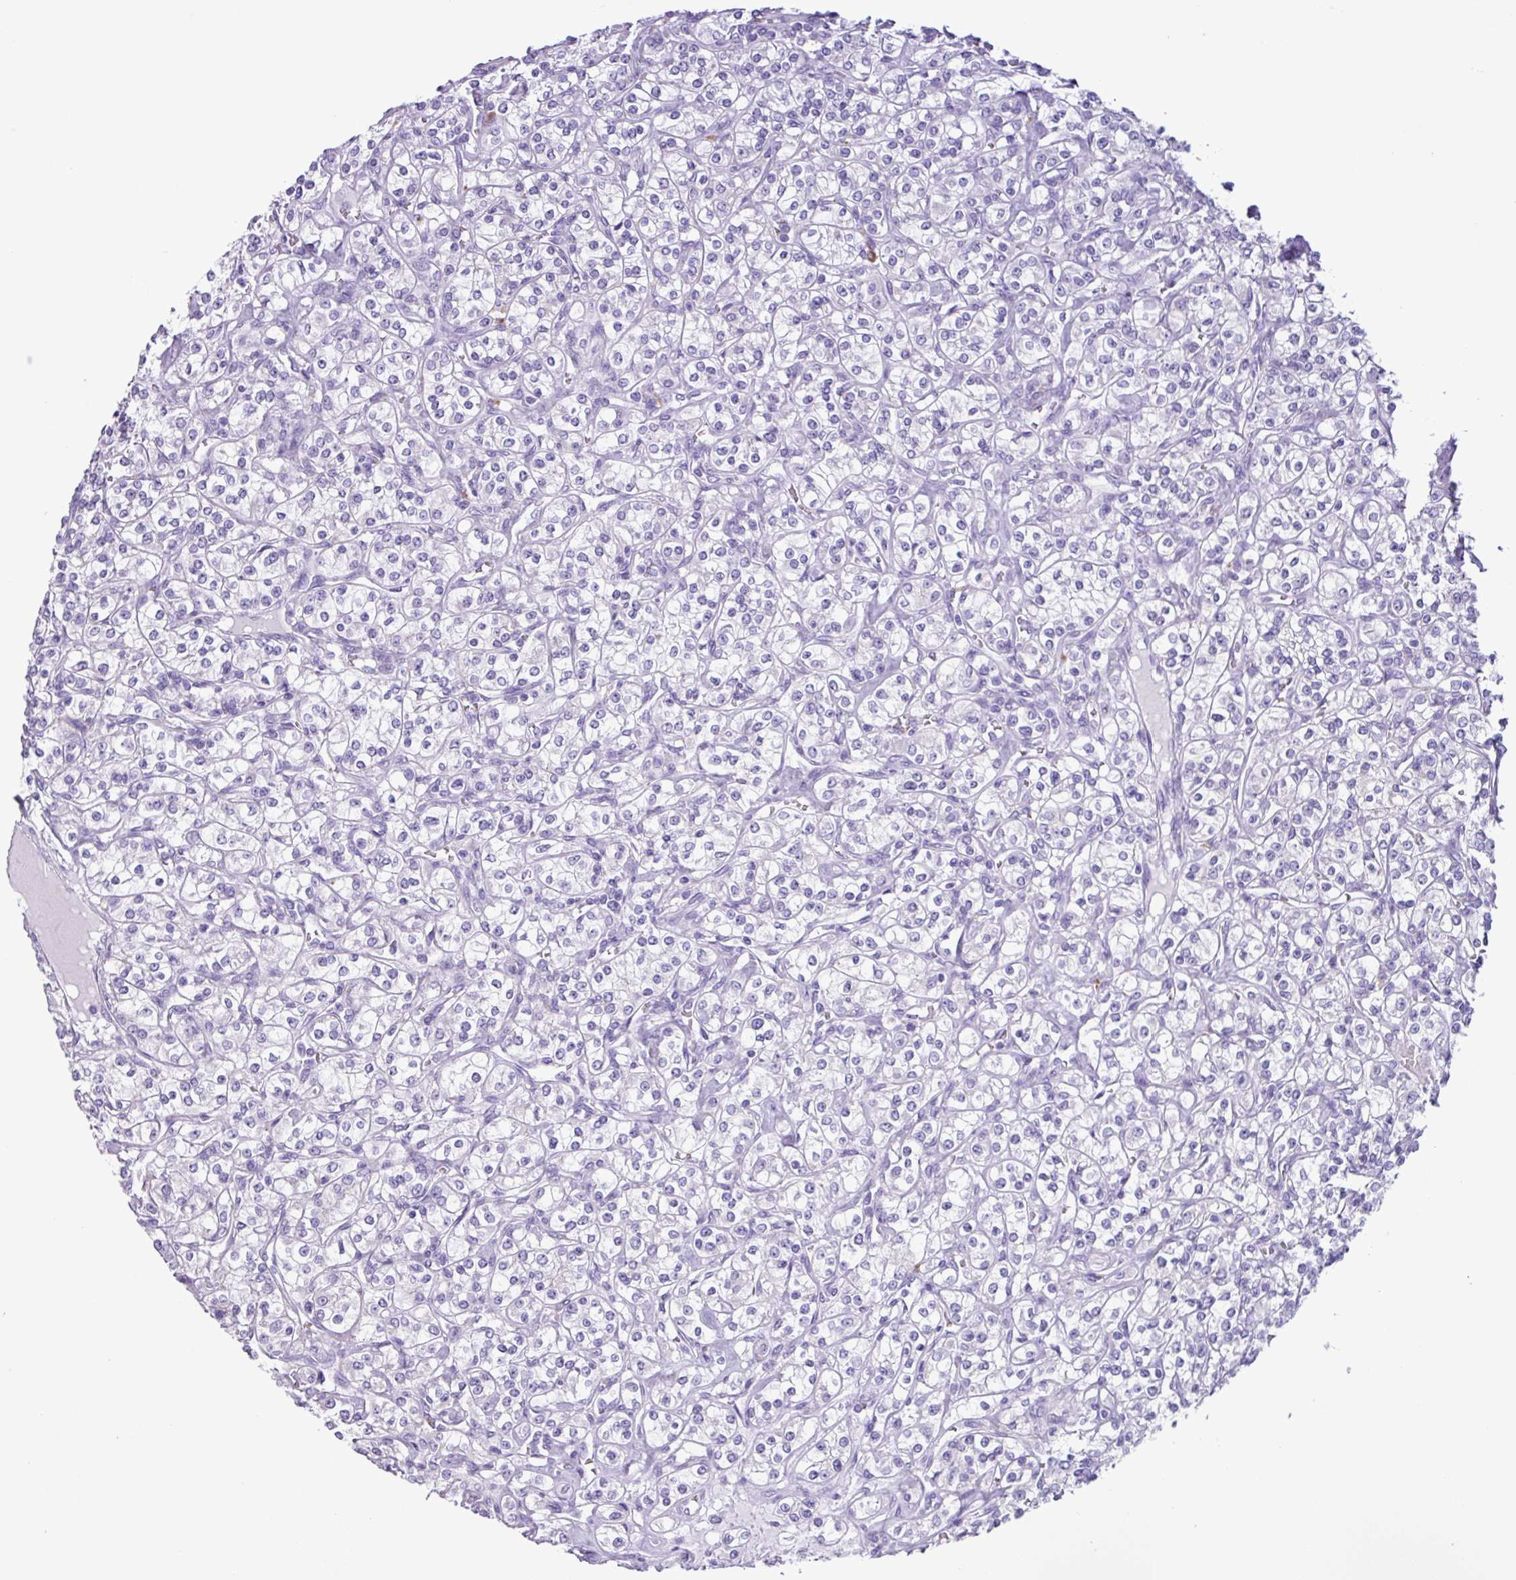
{"staining": {"intensity": "negative", "quantity": "none", "location": "none"}, "tissue": "renal cancer", "cell_type": "Tumor cells", "image_type": "cancer", "snomed": [{"axis": "morphology", "description": "Adenocarcinoma, NOS"}, {"axis": "topography", "description": "Kidney"}], "caption": "This is a photomicrograph of IHC staining of renal cancer, which shows no staining in tumor cells.", "gene": "AGO3", "patient": {"sex": "male", "age": 77}}